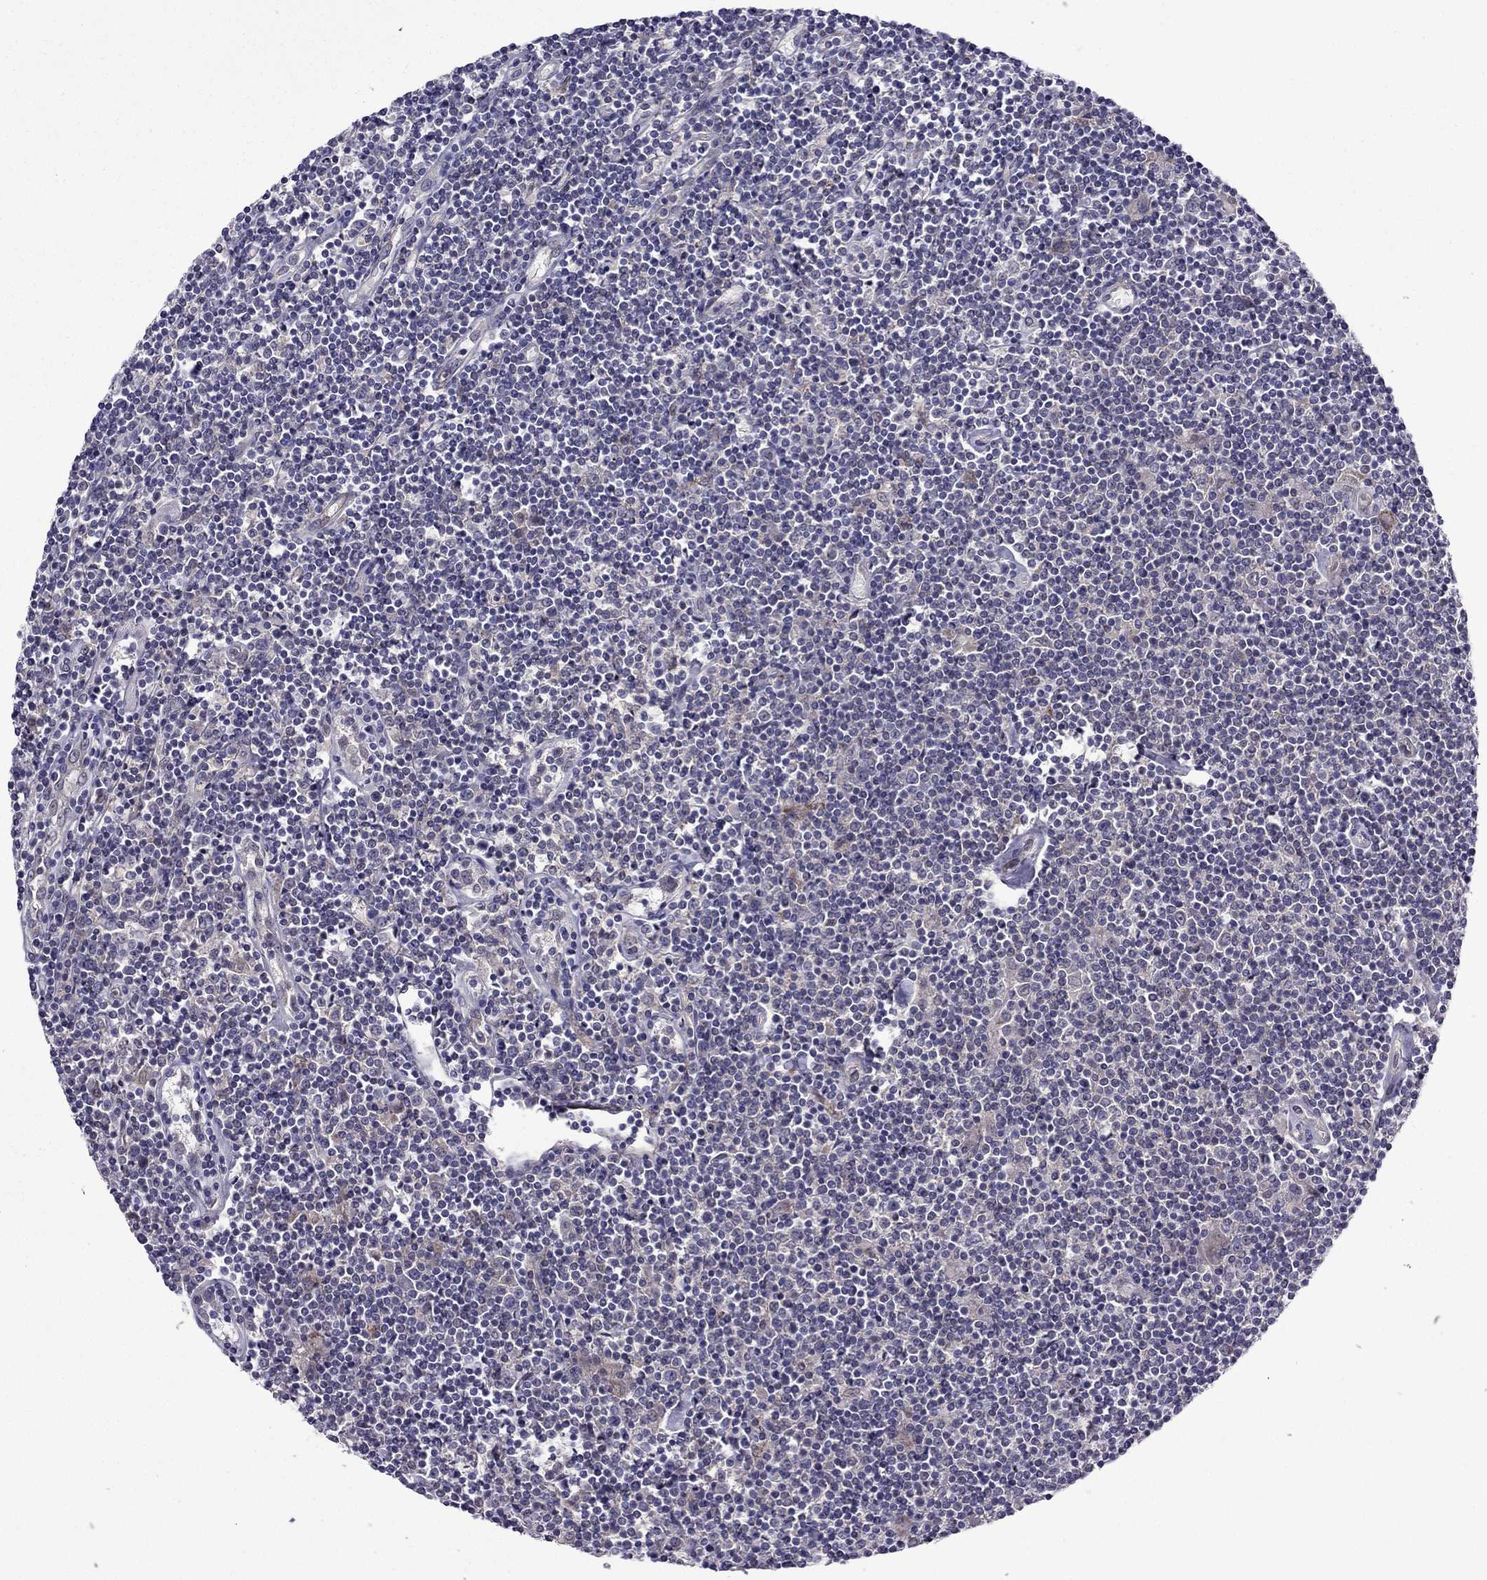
{"staining": {"intensity": "negative", "quantity": "none", "location": "none"}, "tissue": "lymphoma", "cell_type": "Tumor cells", "image_type": "cancer", "snomed": [{"axis": "morphology", "description": "Hodgkin's disease, NOS"}, {"axis": "topography", "description": "Lymph node"}], "caption": "The immunohistochemistry histopathology image has no significant staining in tumor cells of lymphoma tissue. (DAB (3,3'-diaminobenzidine) immunohistochemistry with hematoxylin counter stain).", "gene": "CDK5", "patient": {"sex": "male", "age": 40}}